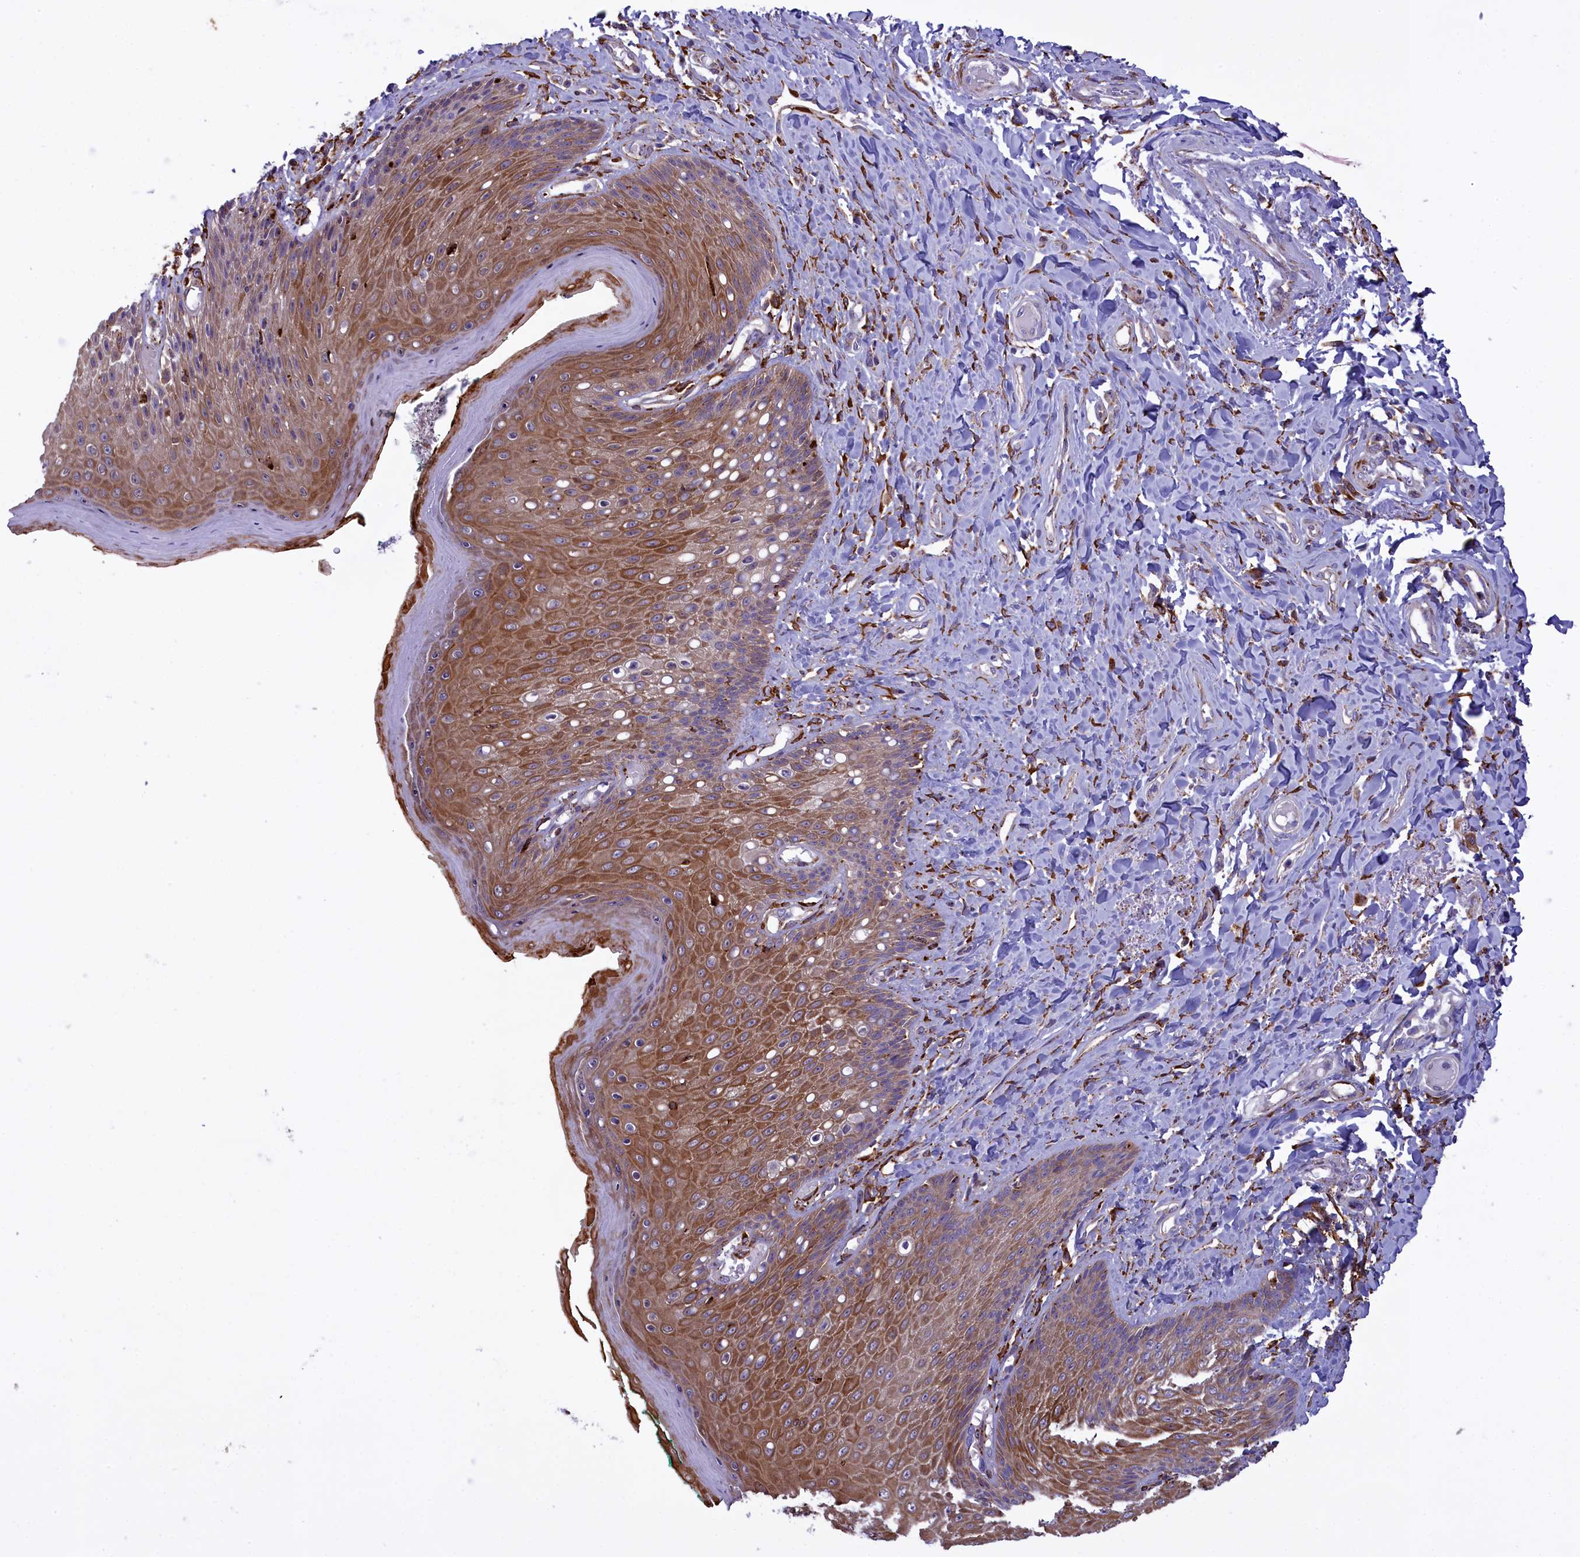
{"staining": {"intensity": "moderate", "quantity": ">75%", "location": "cytoplasmic/membranous"}, "tissue": "skin", "cell_type": "Epidermal cells", "image_type": "normal", "snomed": [{"axis": "morphology", "description": "Normal tissue, NOS"}, {"axis": "topography", "description": "Anal"}], "caption": "Skin stained with immunohistochemistry reveals moderate cytoplasmic/membranous positivity in about >75% of epidermal cells. The protein is stained brown, and the nuclei are stained in blue (DAB IHC with brightfield microscopy, high magnification).", "gene": "MAN2B1", "patient": {"sex": "male", "age": 78}}